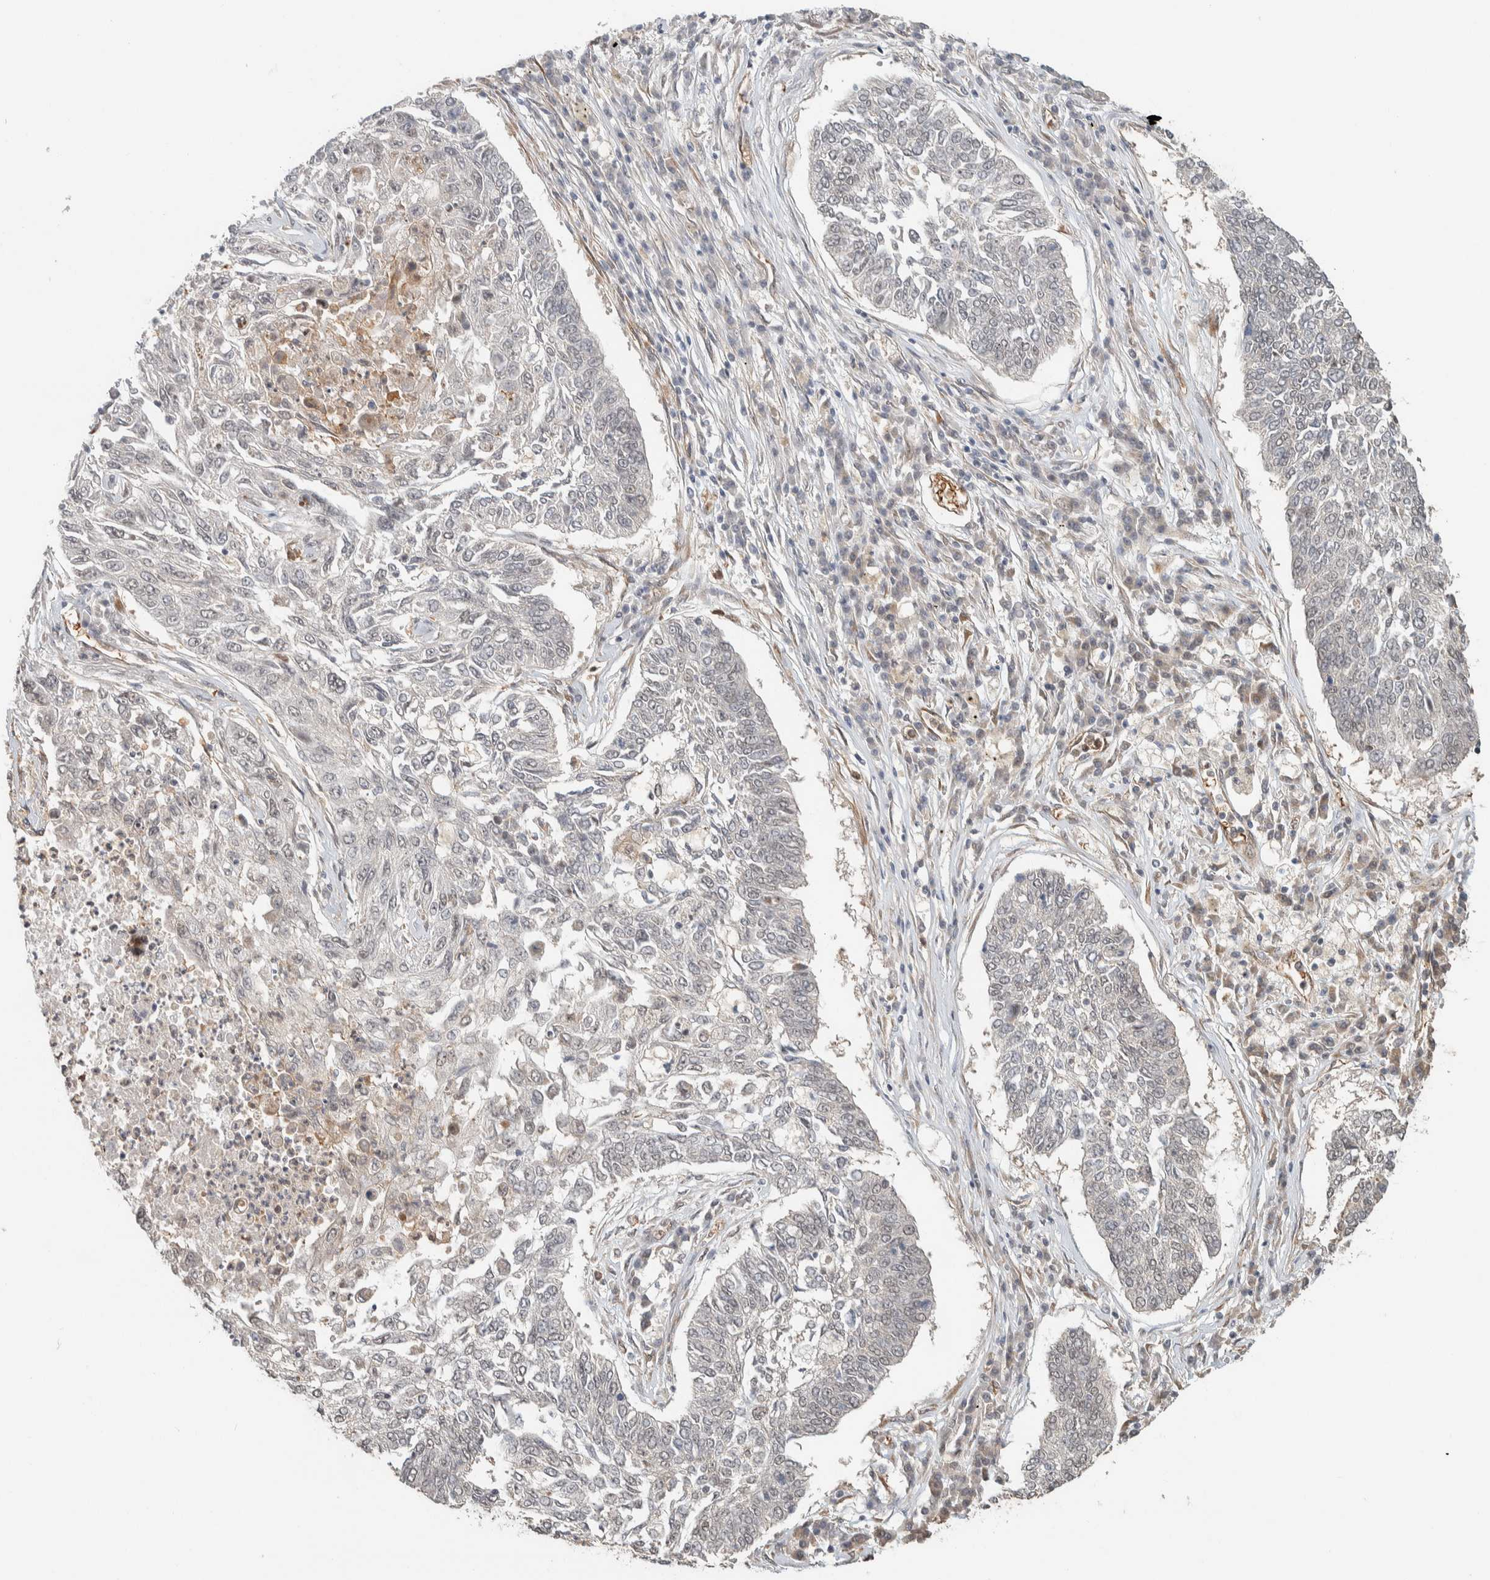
{"staining": {"intensity": "negative", "quantity": "none", "location": "none"}, "tissue": "lung cancer", "cell_type": "Tumor cells", "image_type": "cancer", "snomed": [{"axis": "morphology", "description": "Normal tissue, NOS"}, {"axis": "morphology", "description": "Squamous cell carcinoma, NOS"}, {"axis": "topography", "description": "Cartilage tissue"}, {"axis": "topography", "description": "Bronchus"}, {"axis": "topography", "description": "Lung"}], "caption": "High magnification brightfield microscopy of lung squamous cell carcinoma stained with DAB (3,3'-diaminobenzidine) (brown) and counterstained with hematoxylin (blue): tumor cells show no significant staining.", "gene": "ZBTB2", "patient": {"sex": "female", "age": 49}}